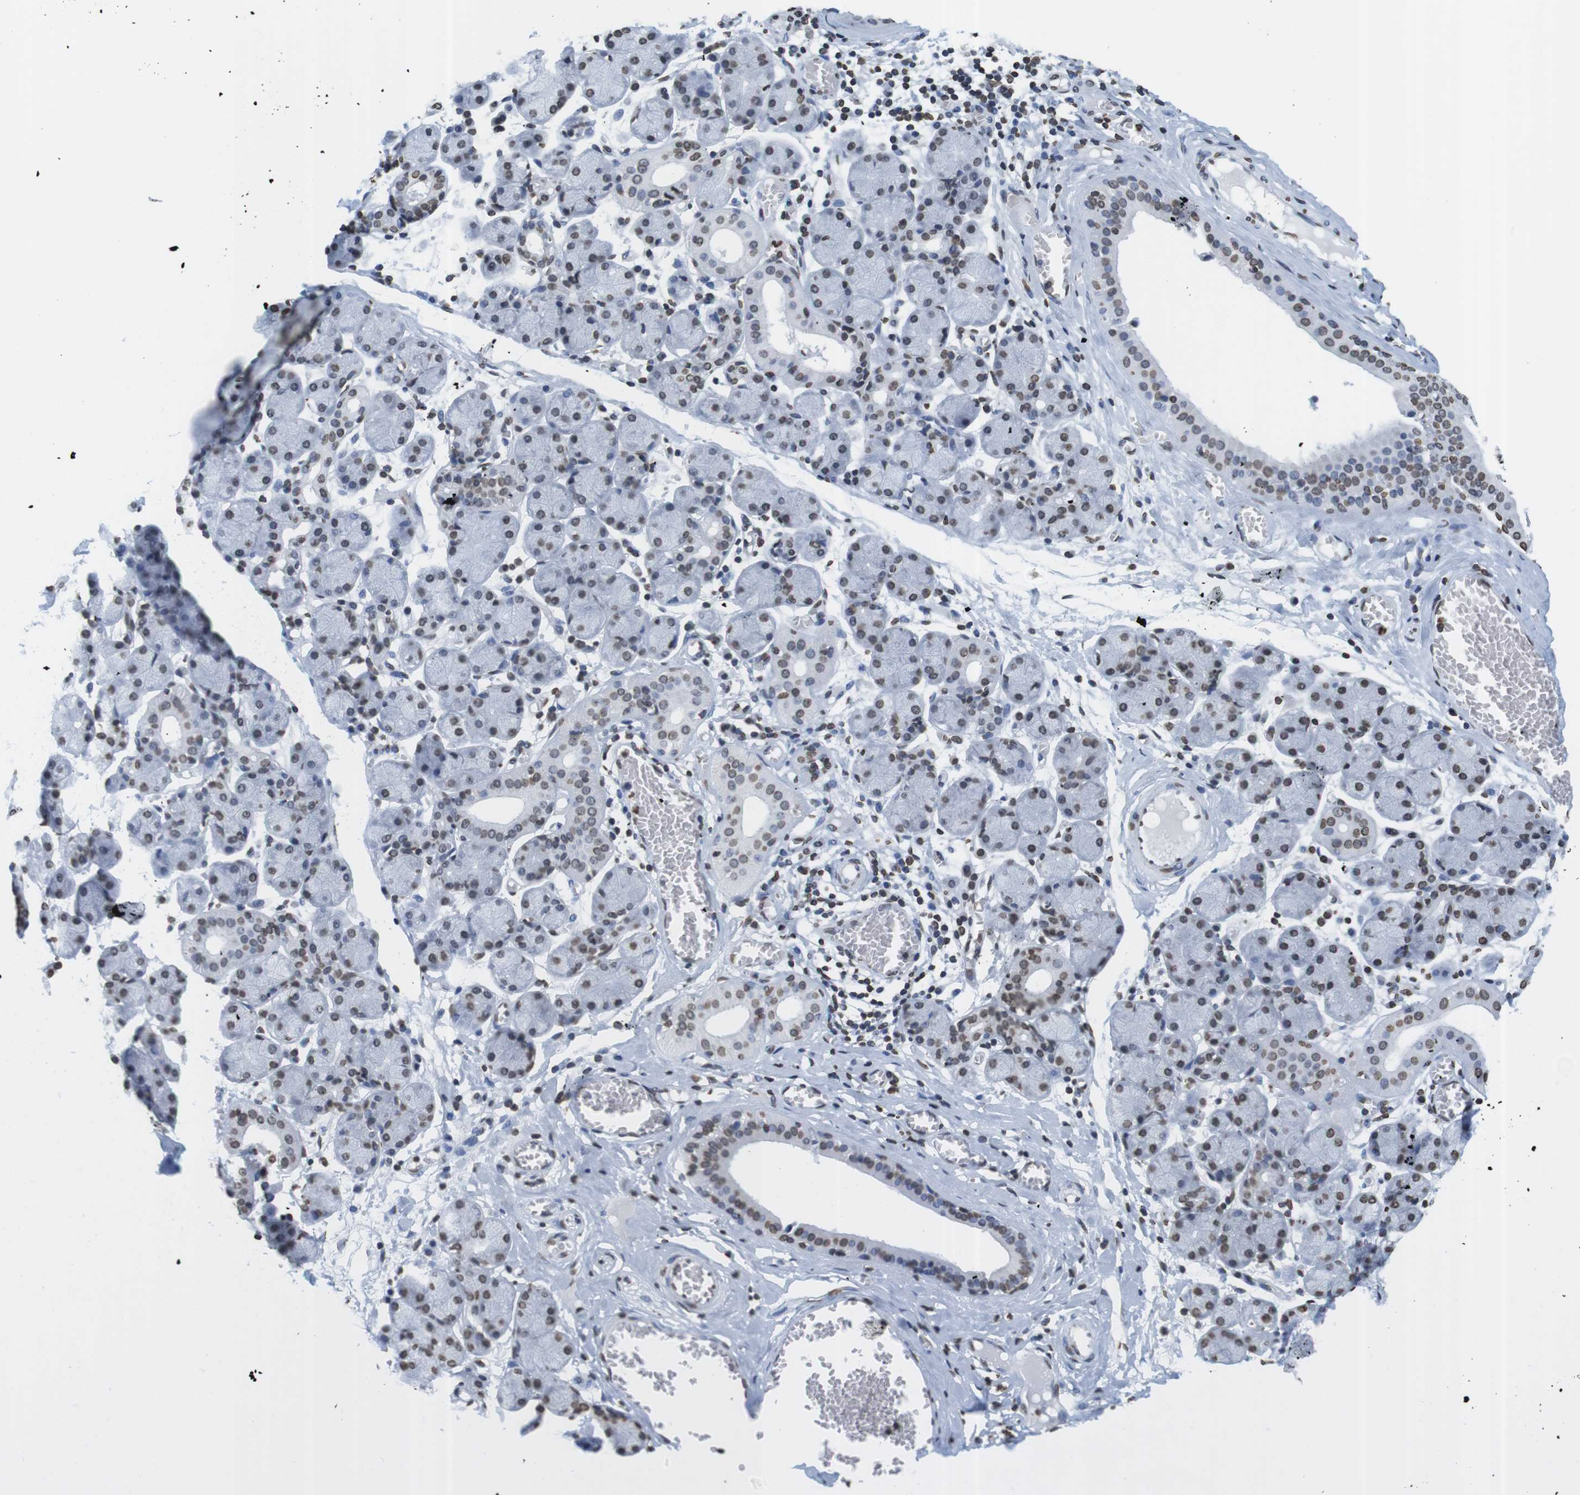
{"staining": {"intensity": "moderate", "quantity": "25%-75%", "location": "nuclear"}, "tissue": "salivary gland", "cell_type": "Glandular cells", "image_type": "normal", "snomed": [{"axis": "morphology", "description": "Normal tissue, NOS"}, {"axis": "topography", "description": "Salivary gland"}], "caption": "Protein staining shows moderate nuclear expression in approximately 25%-75% of glandular cells in unremarkable salivary gland.", "gene": "BSX", "patient": {"sex": "female", "age": 24}}